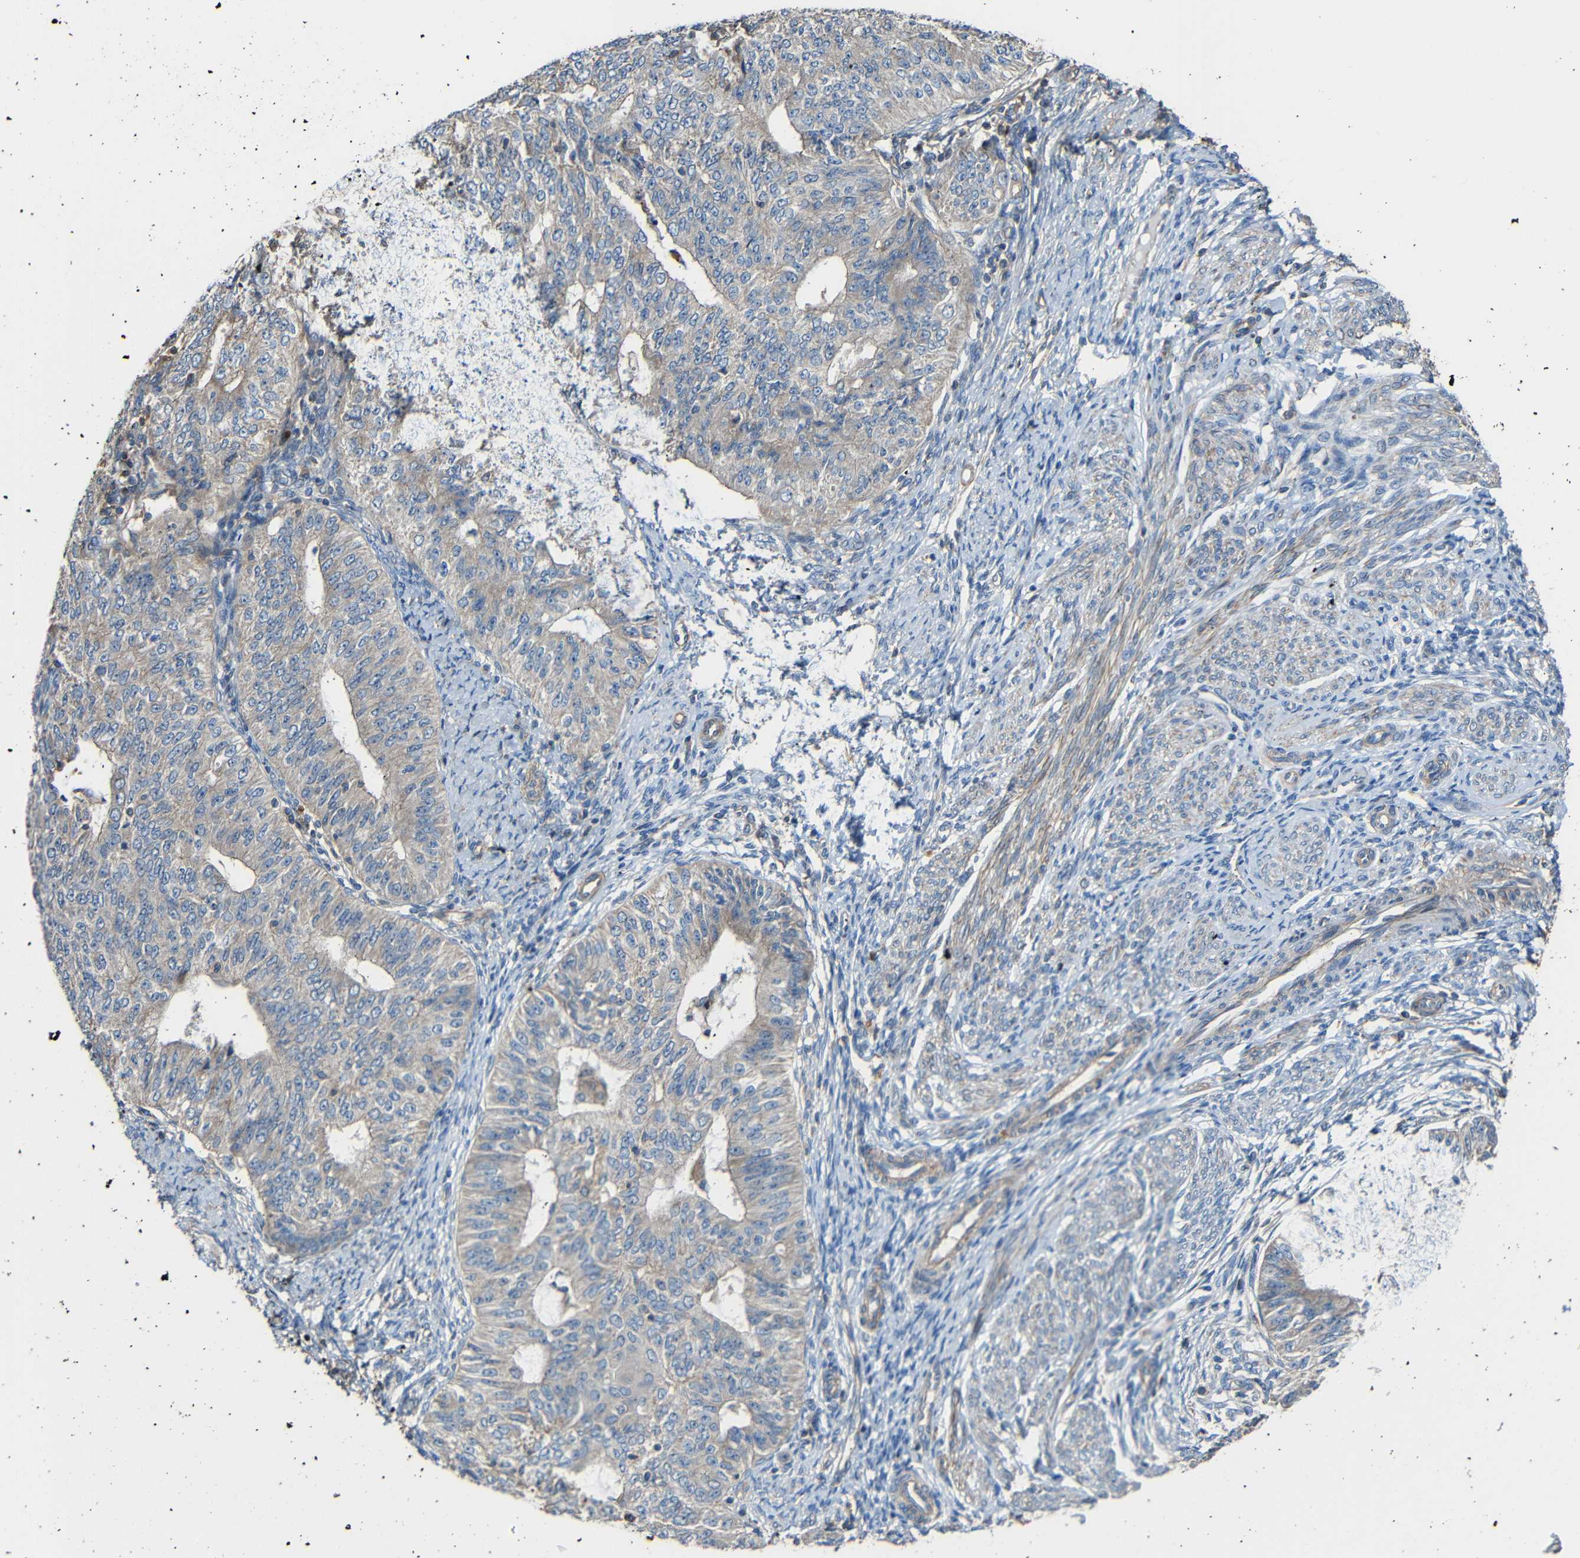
{"staining": {"intensity": "weak", "quantity": "<25%", "location": "cytoplasmic/membranous"}, "tissue": "endometrial cancer", "cell_type": "Tumor cells", "image_type": "cancer", "snomed": [{"axis": "morphology", "description": "Adenocarcinoma, NOS"}, {"axis": "topography", "description": "Endometrium"}], "caption": "This is an IHC histopathology image of endometrial adenocarcinoma. There is no staining in tumor cells.", "gene": "RHOT2", "patient": {"sex": "female", "age": 32}}